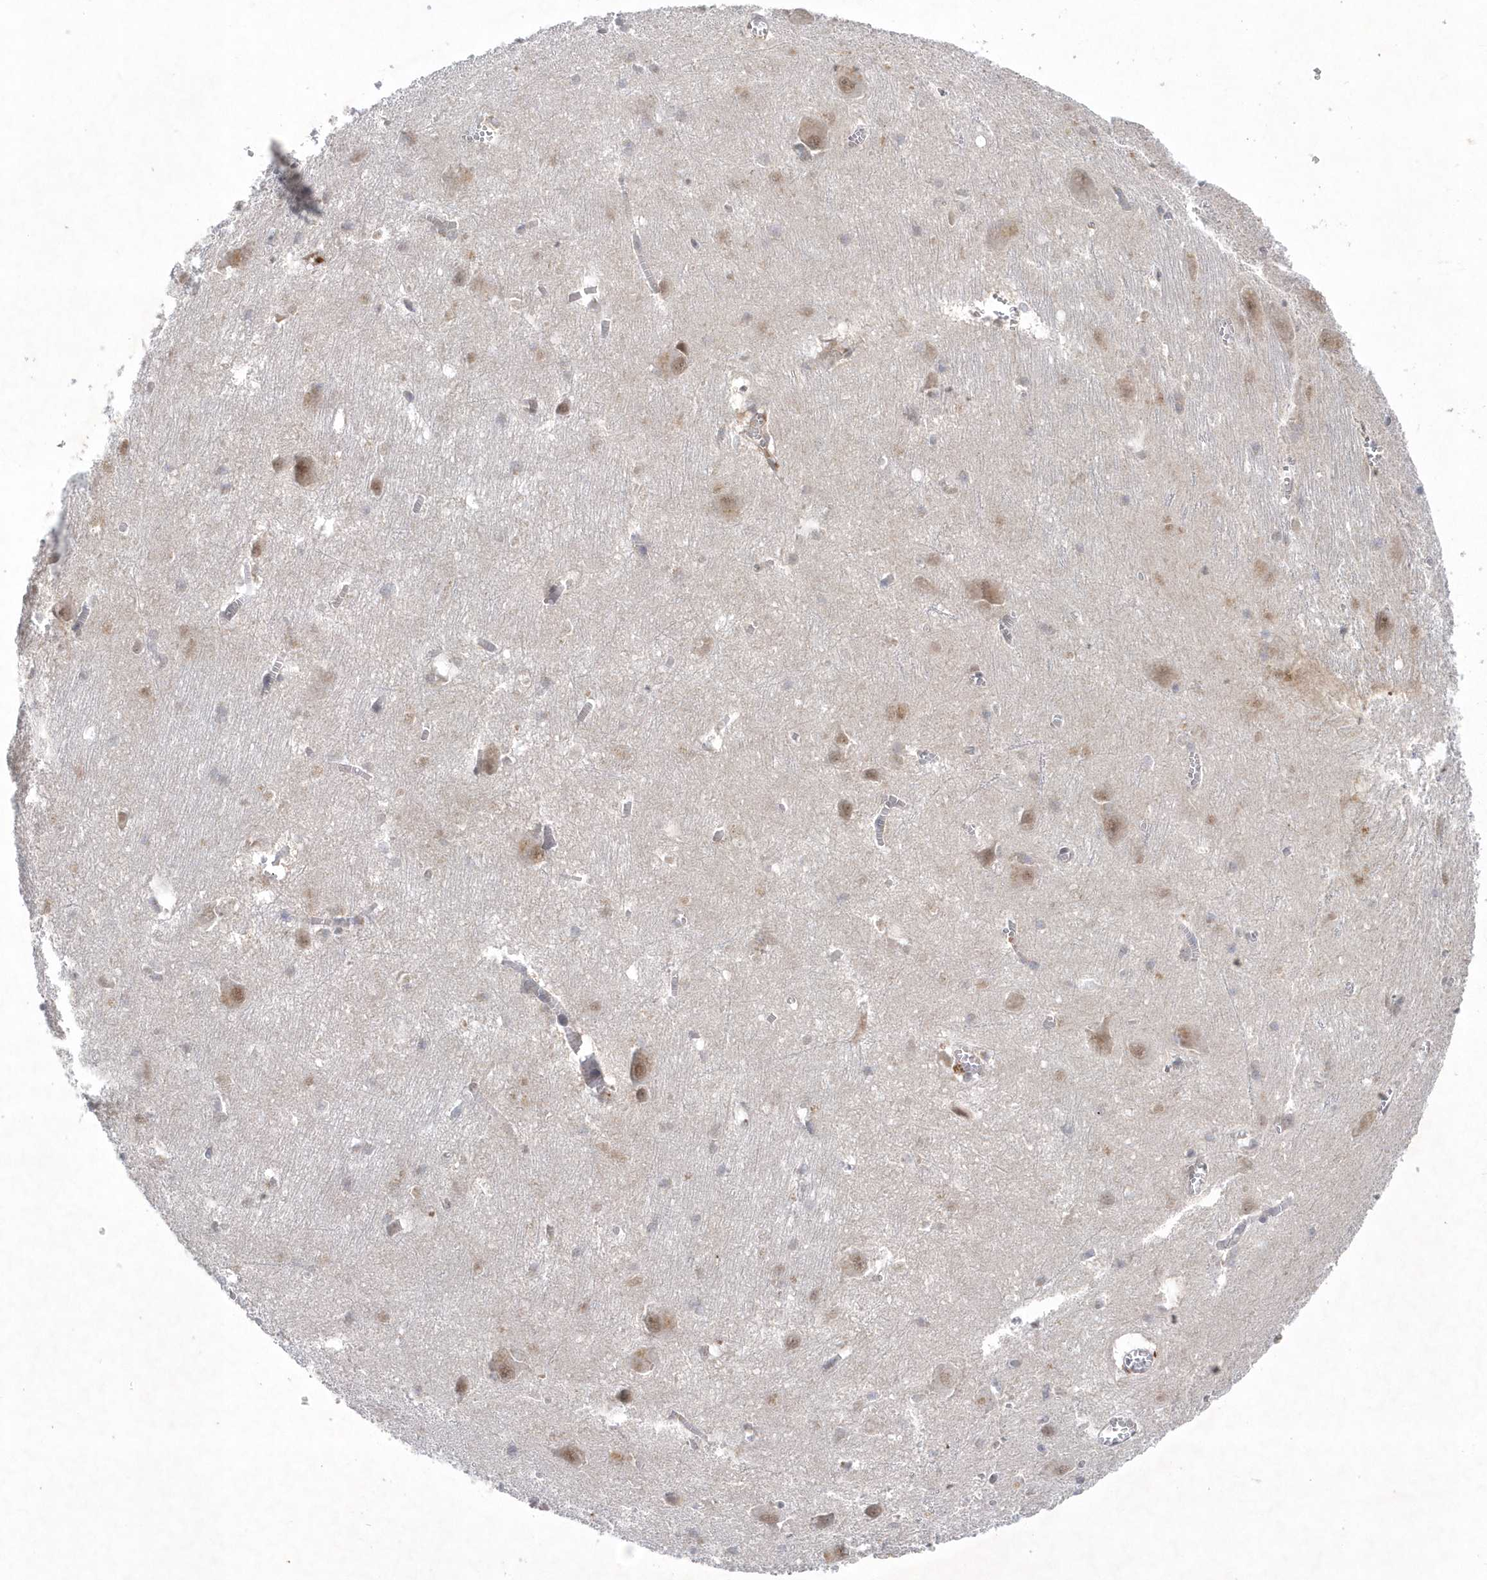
{"staining": {"intensity": "moderate", "quantity": "<25%", "location": "nuclear"}, "tissue": "caudate", "cell_type": "Glial cells", "image_type": "normal", "snomed": [{"axis": "morphology", "description": "Normal tissue, NOS"}, {"axis": "topography", "description": "Lateral ventricle wall"}], "caption": "Immunohistochemistry (IHC) (DAB) staining of benign caudate shows moderate nuclear protein expression in approximately <25% of glial cells.", "gene": "CPSF3", "patient": {"sex": "male", "age": 37}}